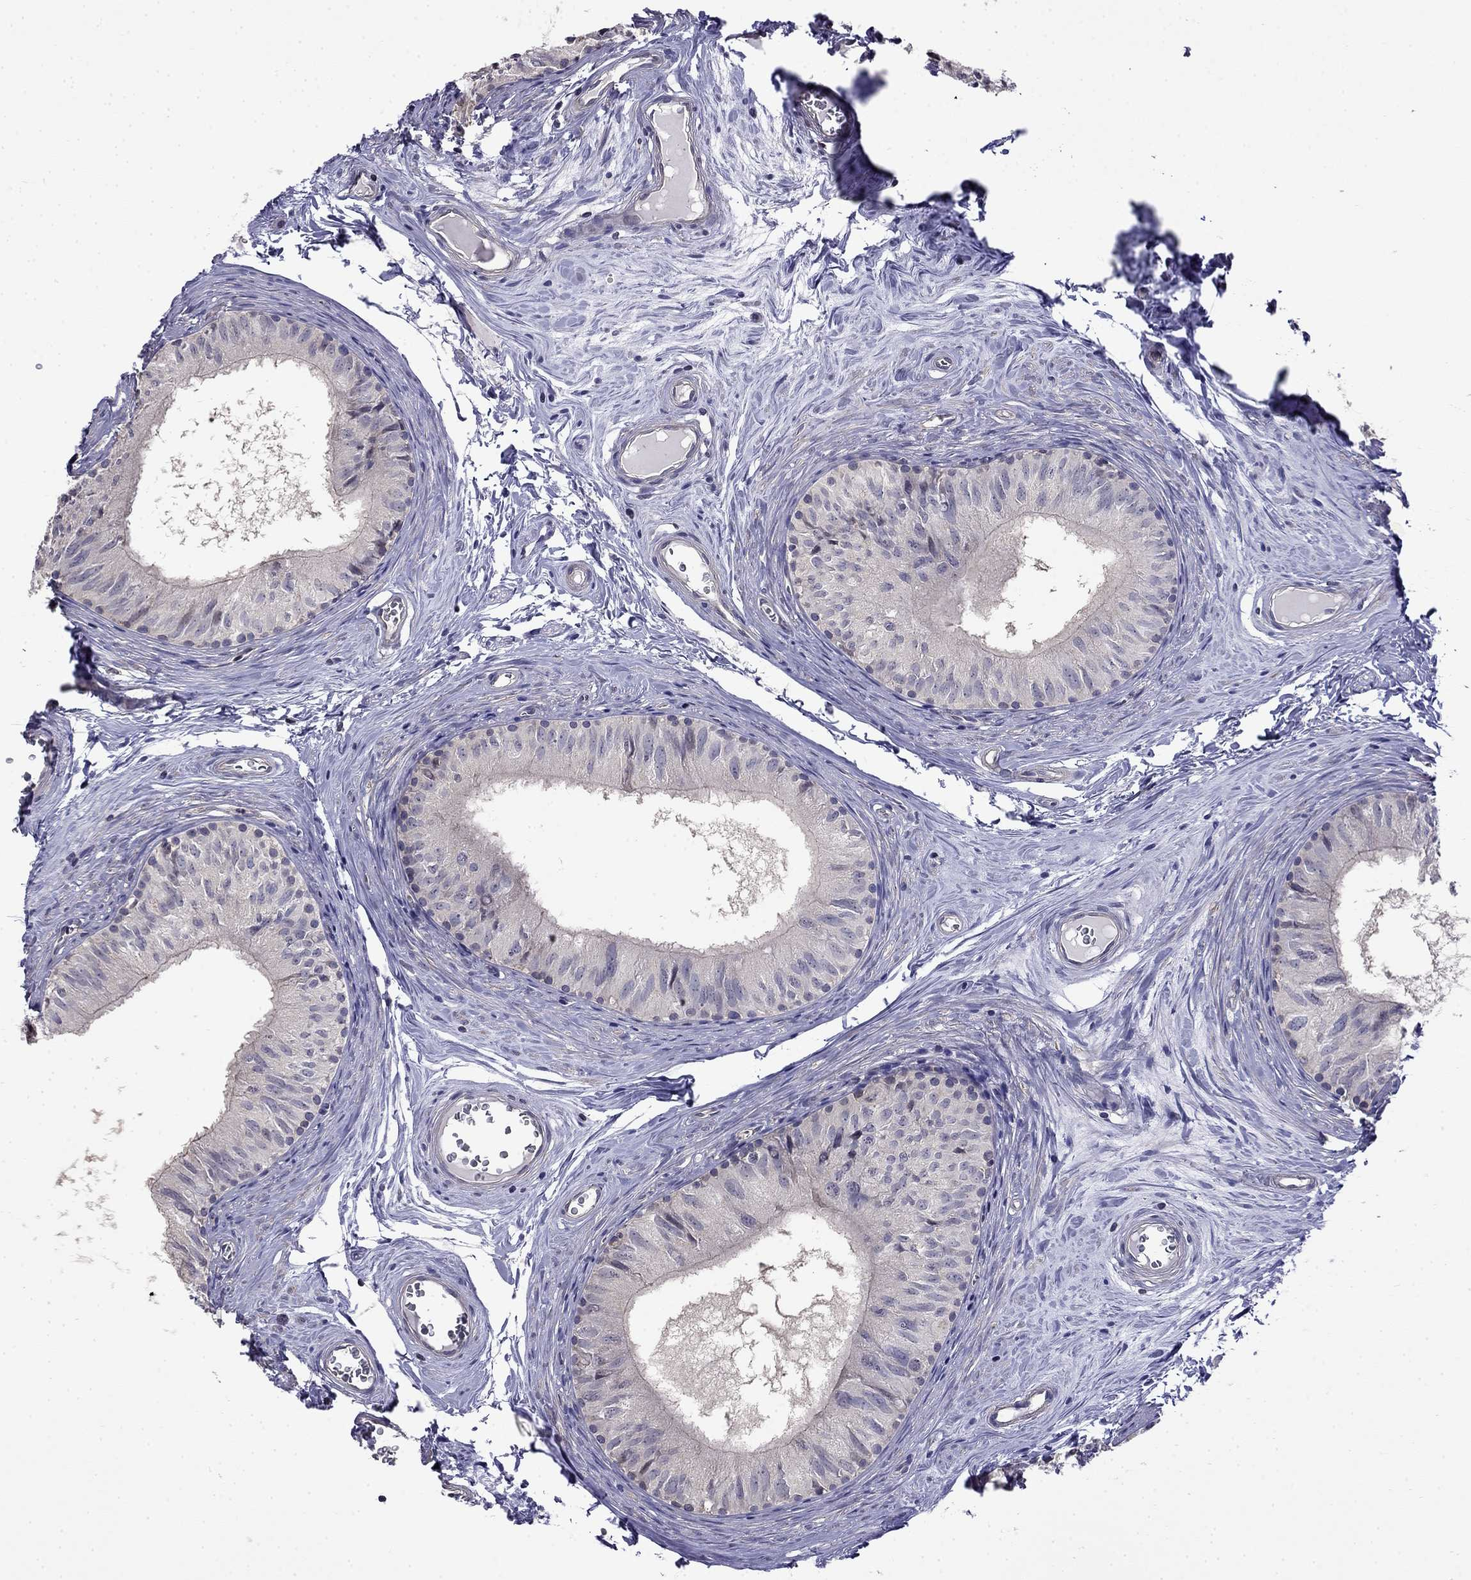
{"staining": {"intensity": "negative", "quantity": "none", "location": "none"}, "tissue": "epididymis", "cell_type": "Glandular cells", "image_type": "normal", "snomed": [{"axis": "morphology", "description": "Normal tissue, NOS"}, {"axis": "topography", "description": "Epididymis"}], "caption": "IHC of unremarkable human epididymis displays no expression in glandular cells.", "gene": "GUCA1B", "patient": {"sex": "male", "age": 52}}